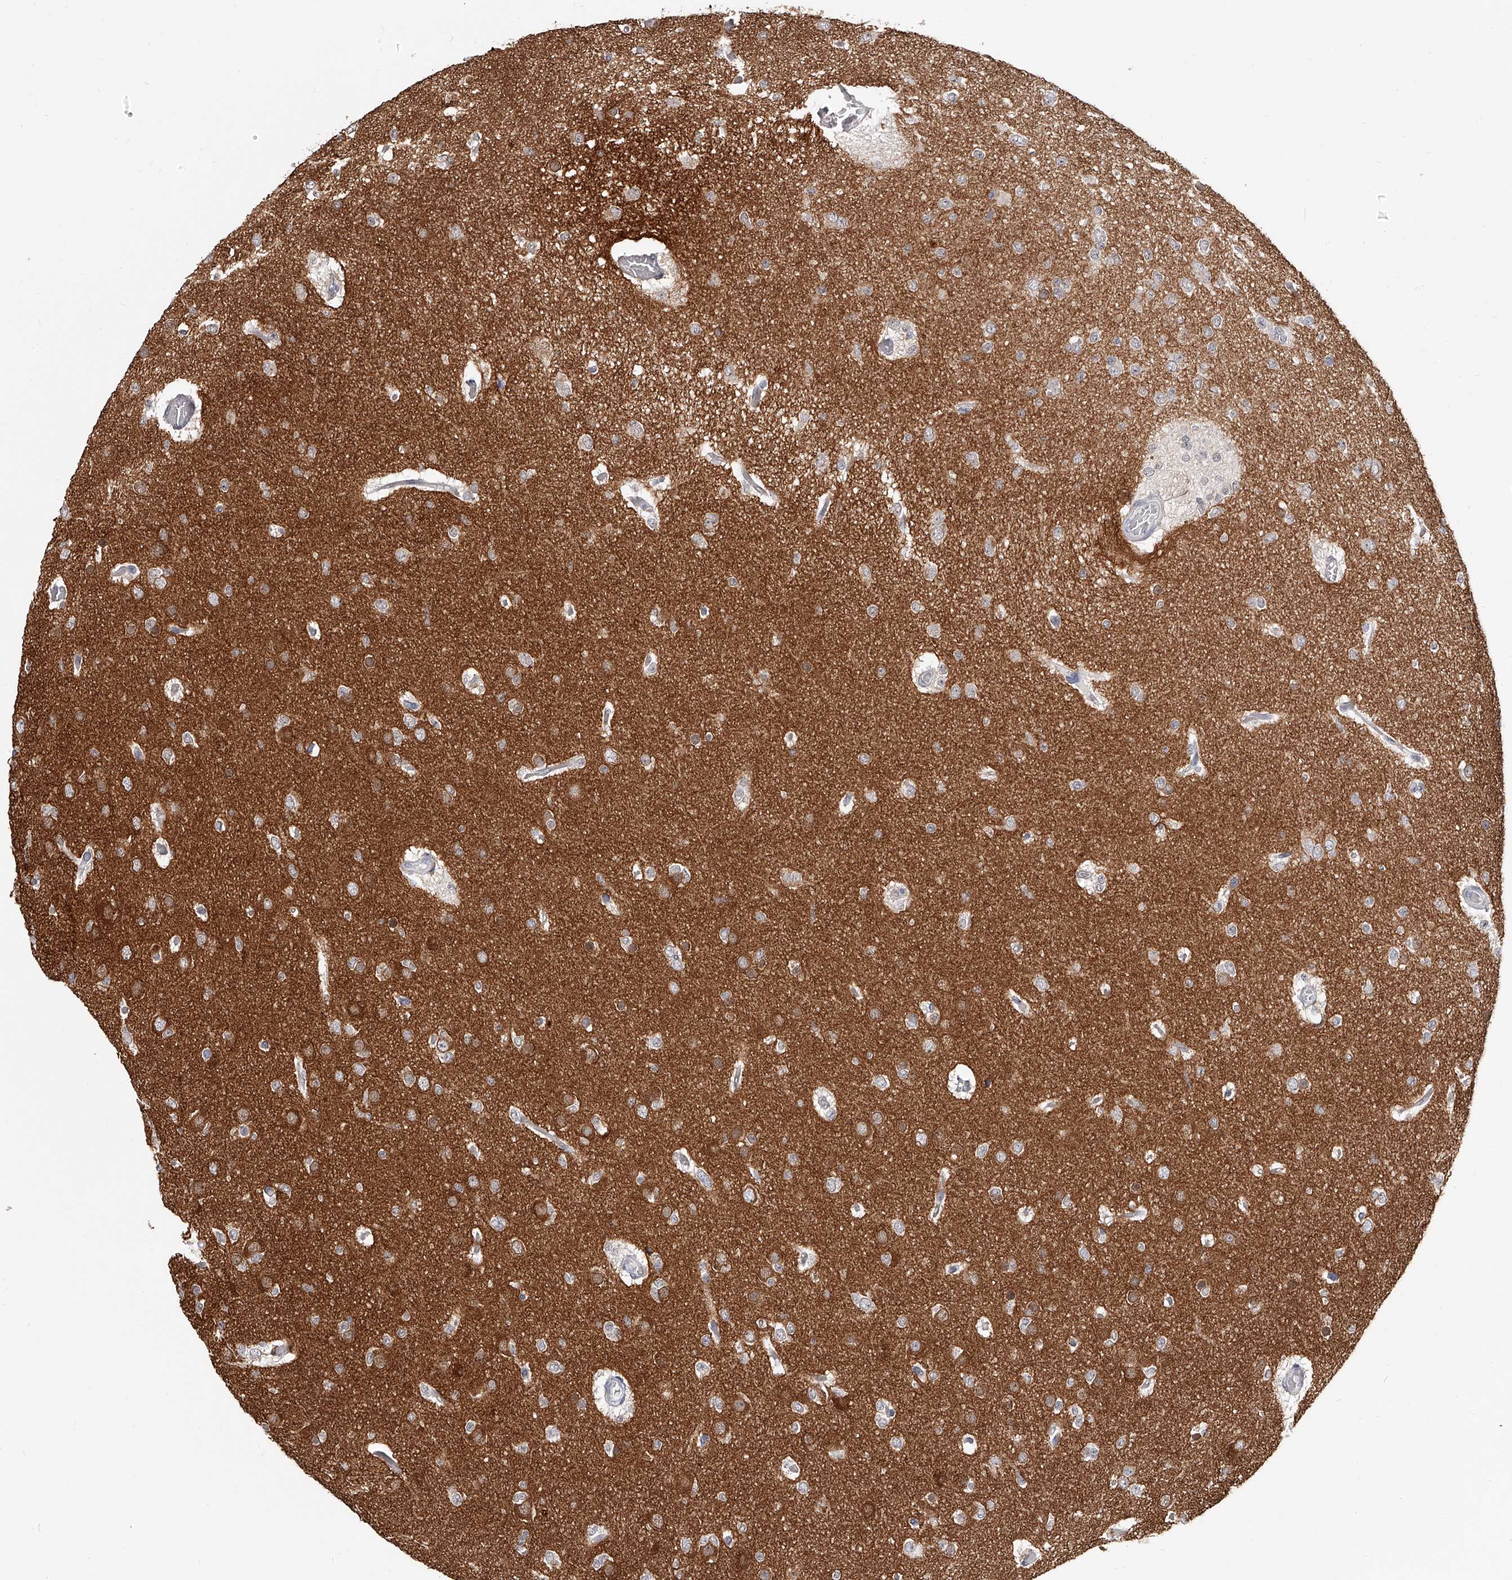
{"staining": {"intensity": "negative", "quantity": "none", "location": "none"}, "tissue": "glioma", "cell_type": "Tumor cells", "image_type": "cancer", "snomed": [{"axis": "morphology", "description": "Glioma, malignant, Low grade"}, {"axis": "topography", "description": "Brain"}], "caption": "Tumor cells are negative for brown protein staining in malignant low-grade glioma. (Stains: DAB (3,3'-diaminobenzidine) IHC with hematoxylin counter stain, Microscopy: brightfield microscopy at high magnification).", "gene": "PACSIN1", "patient": {"sex": "female", "age": 22}}